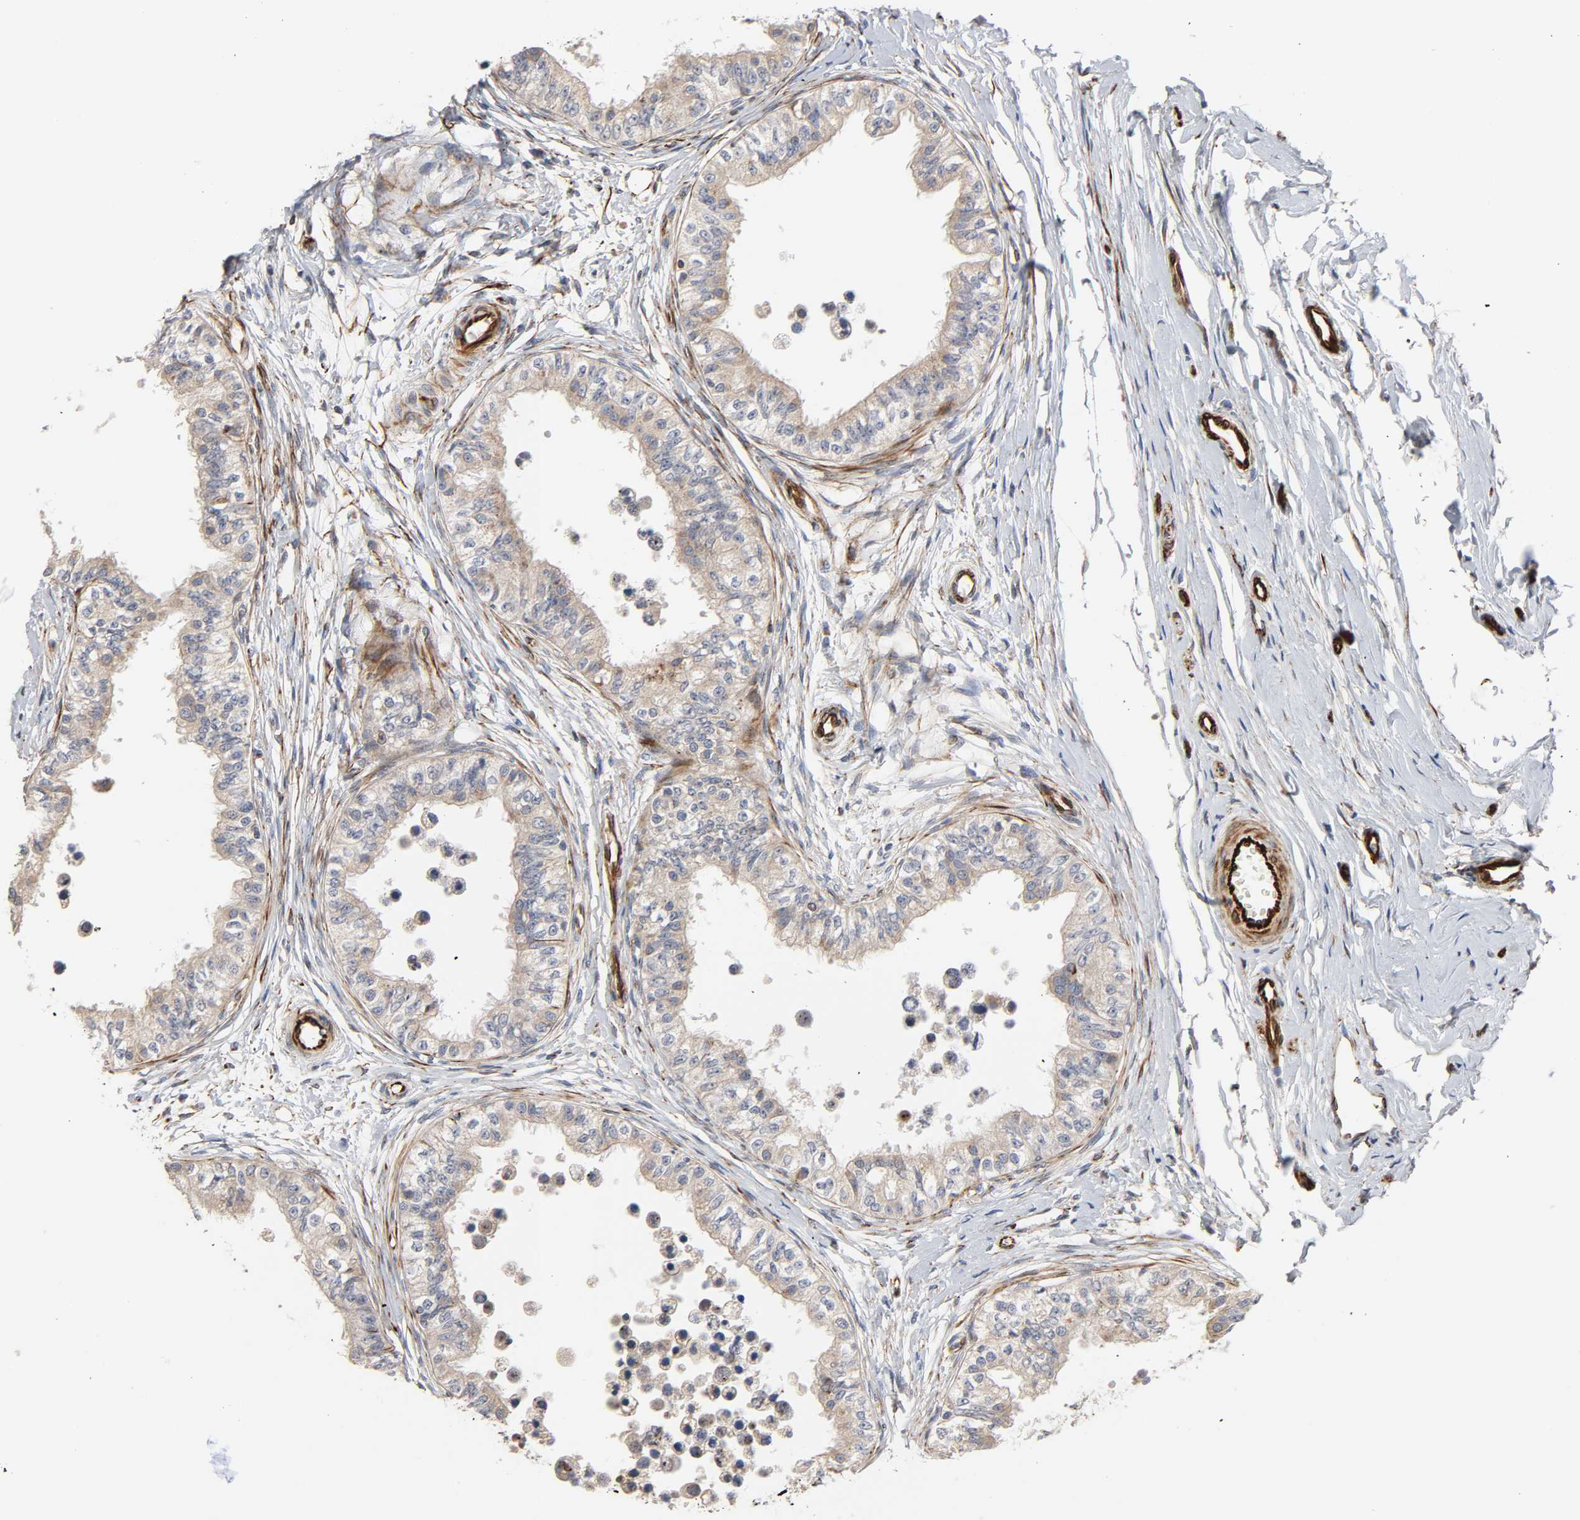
{"staining": {"intensity": "moderate", "quantity": ">75%", "location": "cytoplasmic/membranous"}, "tissue": "epididymis", "cell_type": "Glandular cells", "image_type": "normal", "snomed": [{"axis": "morphology", "description": "Normal tissue, NOS"}, {"axis": "morphology", "description": "Adenocarcinoma, metastatic, NOS"}, {"axis": "topography", "description": "Testis"}, {"axis": "topography", "description": "Epididymis"}], "caption": "IHC of benign epididymis displays medium levels of moderate cytoplasmic/membranous positivity in approximately >75% of glandular cells.", "gene": "FAM118A", "patient": {"sex": "male", "age": 26}}